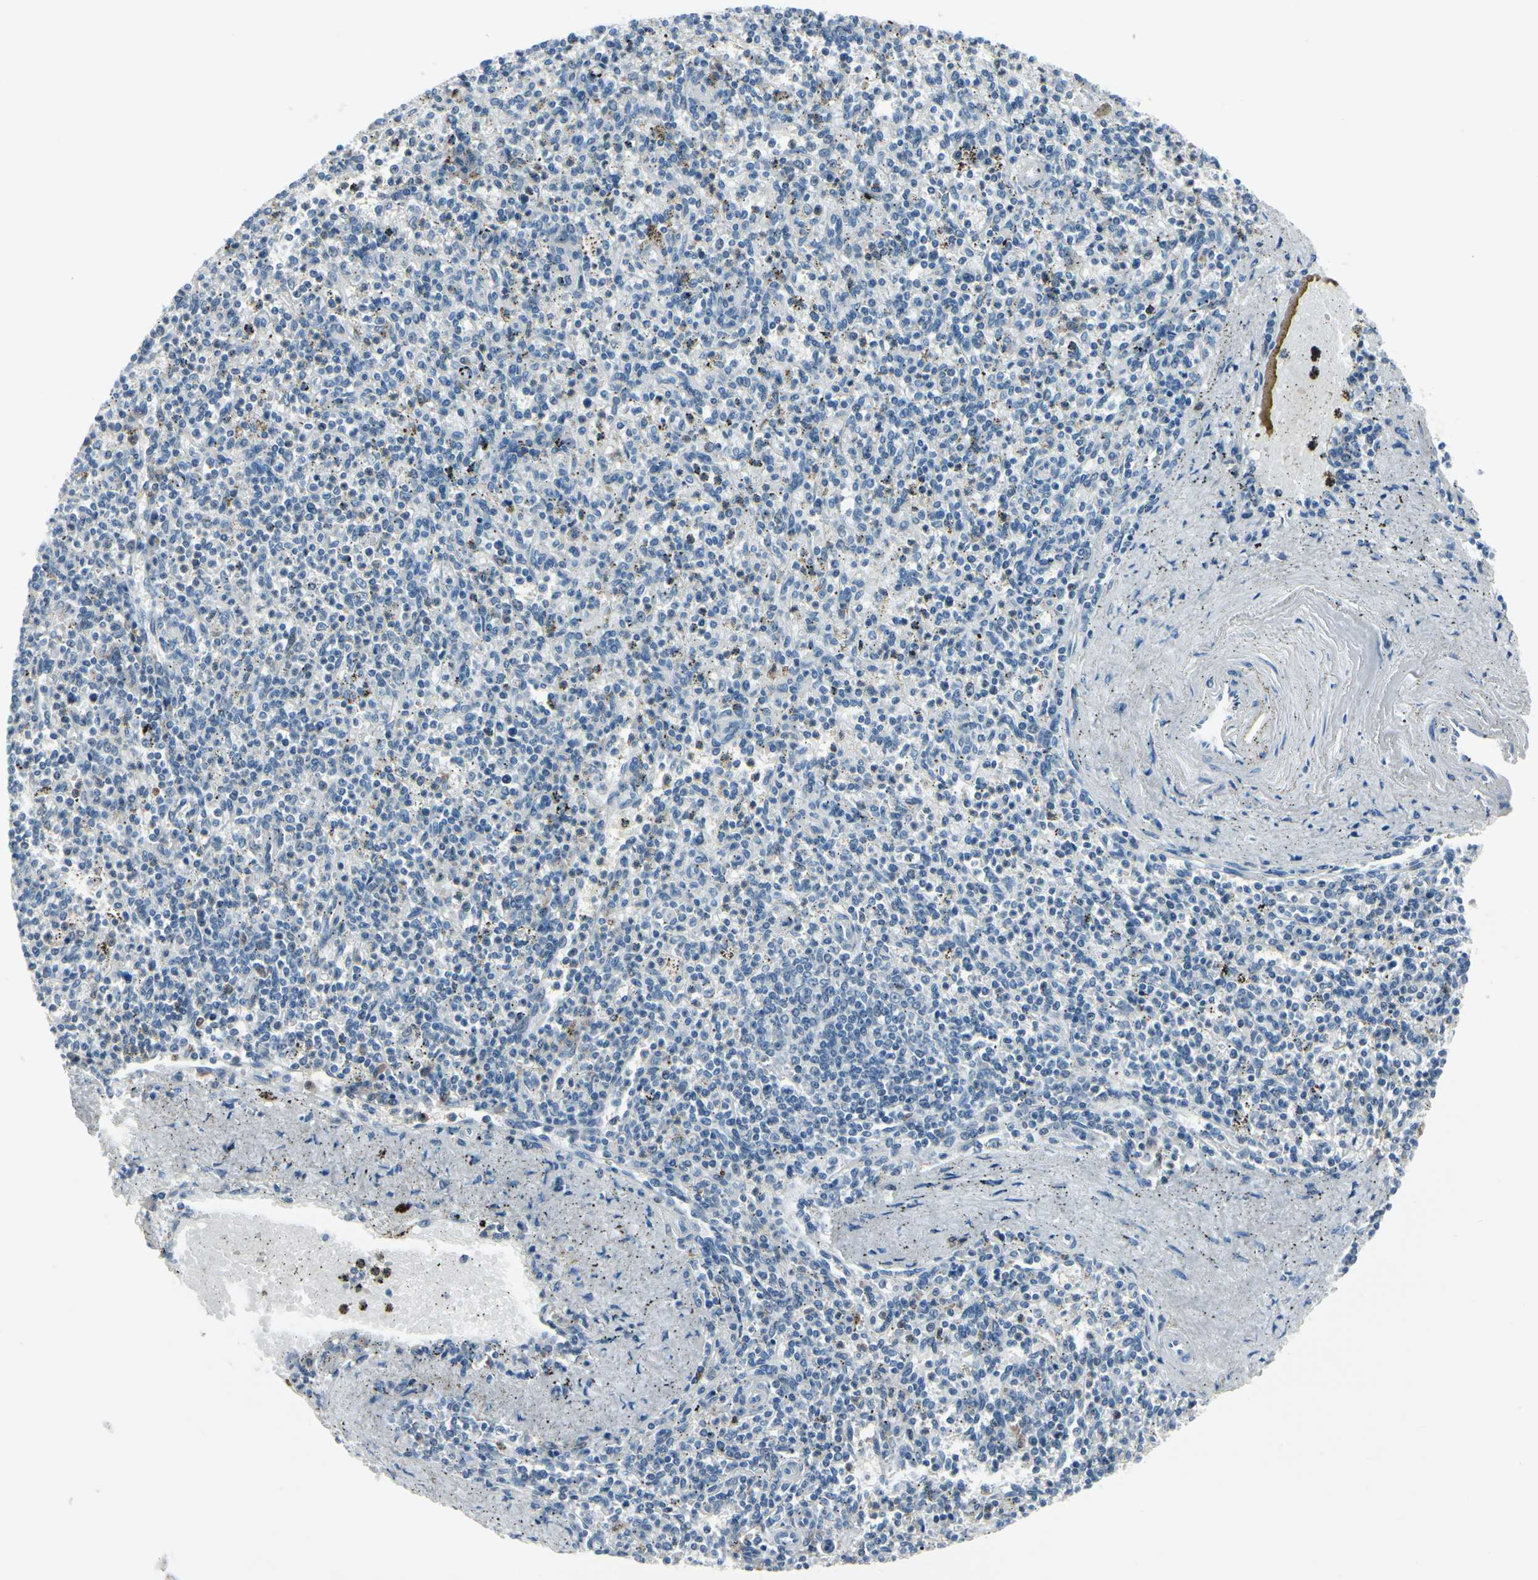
{"staining": {"intensity": "negative", "quantity": "none", "location": "none"}, "tissue": "spleen", "cell_type": "Cells in red pulp", "image_type": "normal", "snomed": [{"axis": "morphology", "description": "Normal tissue, NOS"}, {"axis": "topography", "description": "Spleen"}], "caption": "The histopathology image exhibits no significant expression in cells in red pulp of spleen. Brightfield microscopy of IHC stained with DAB (3,3'-diaminobenzidine) (brown) and hematoxylin (blue), captured at high magnification.", "gene": "TXN", "patient": {"sex": "male", "age": 72}}